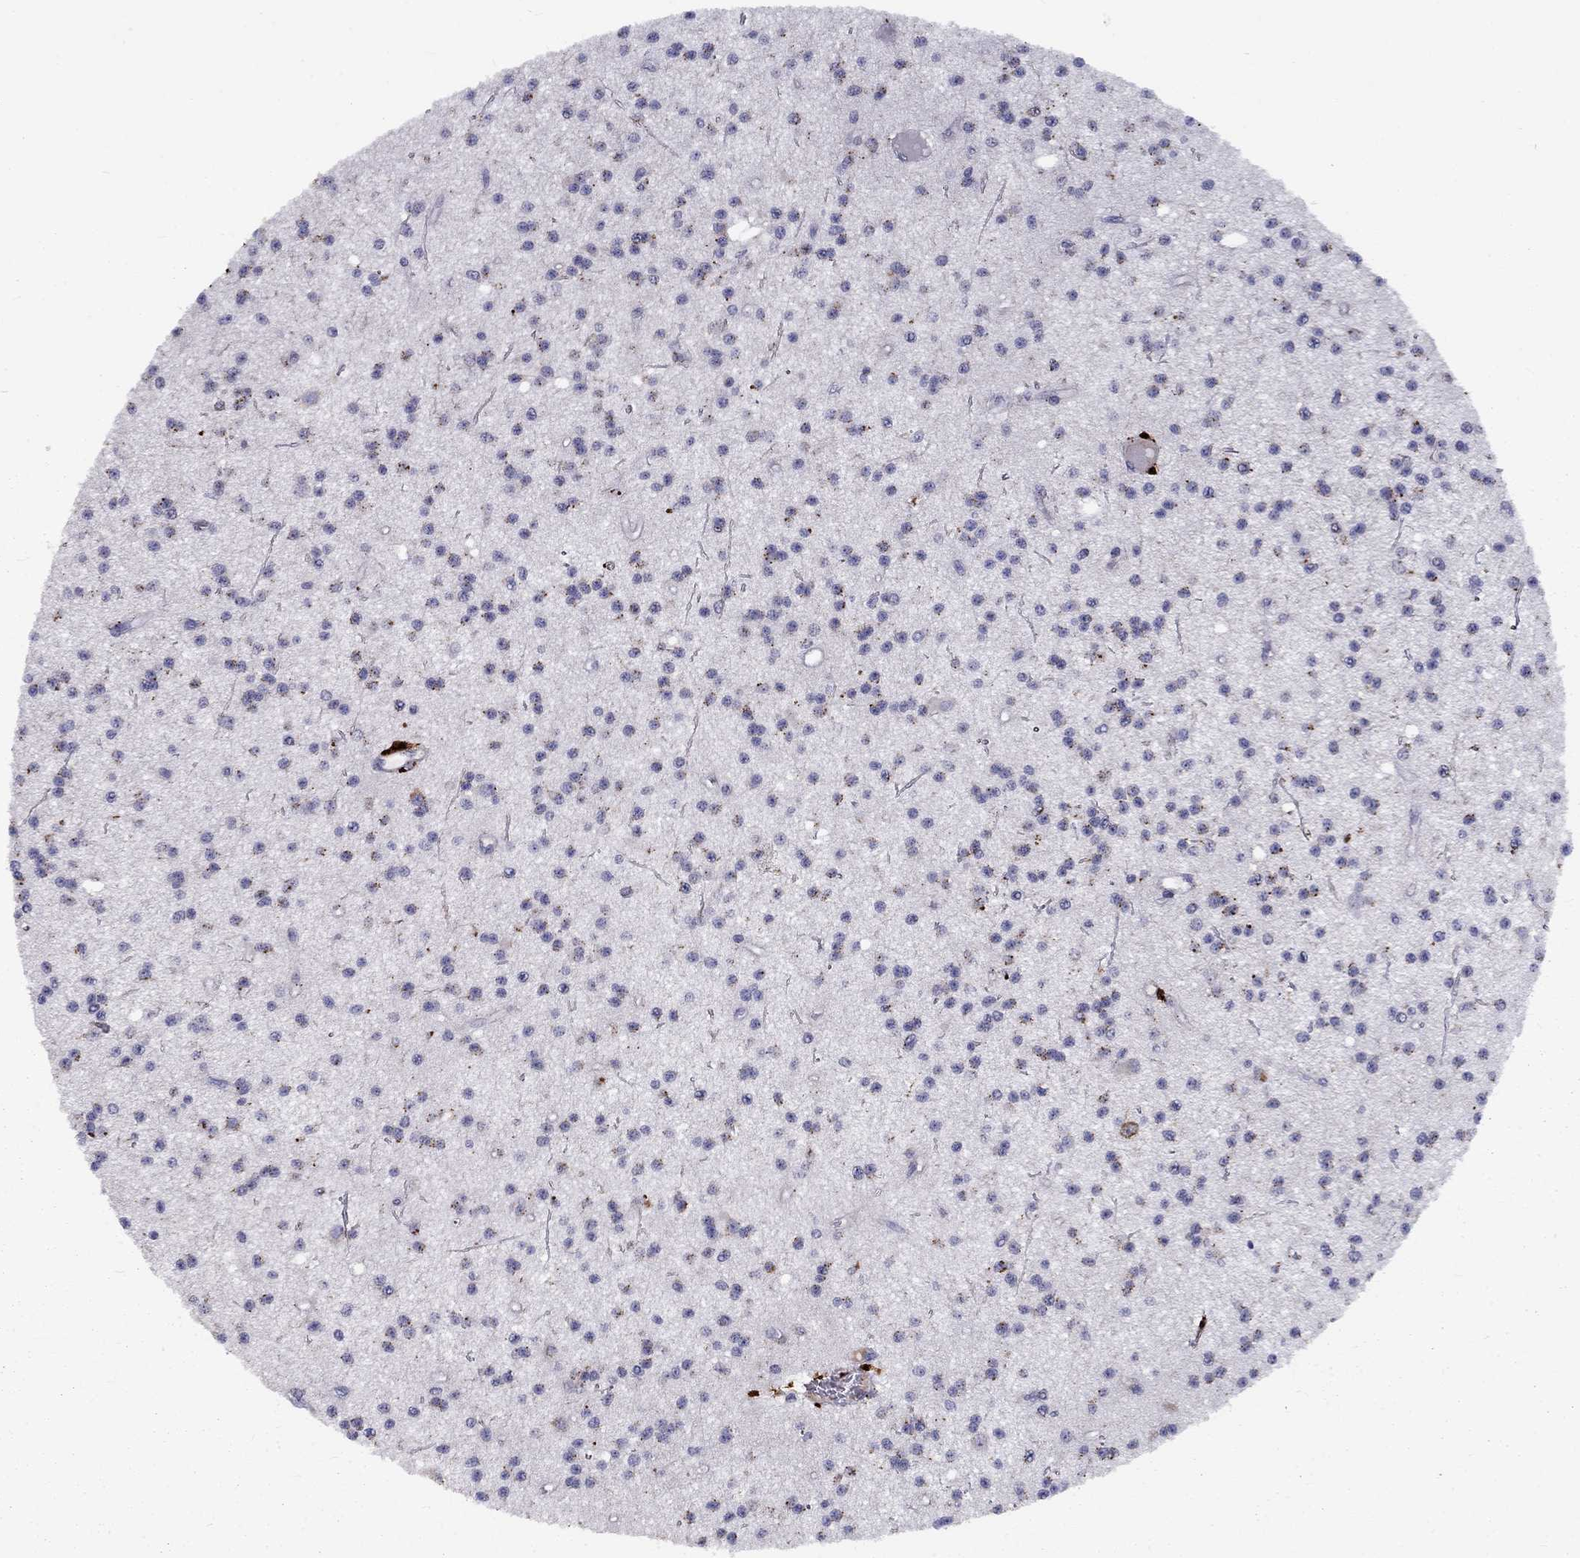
{"staining": {"intensity": "strong", "quantity": "<25%", "location": "cytoplasmic/membranous"}, "tissue": "glioma", "cell_type": "Tumor cells", "image_type": "cancer", "snomed": [{"axis": "morphology", "description": "Glioma, malignant, Low grade"}, {"axis": "topography", "description": "Brain"}], "caption": "This is an image of immunohistochemistry staining of glioma, which shows strong staining in the cytoplasmic/membranous of tumor cells.", "gene": "EPDR1", "patient": {"sex": "male", "age": 27}}